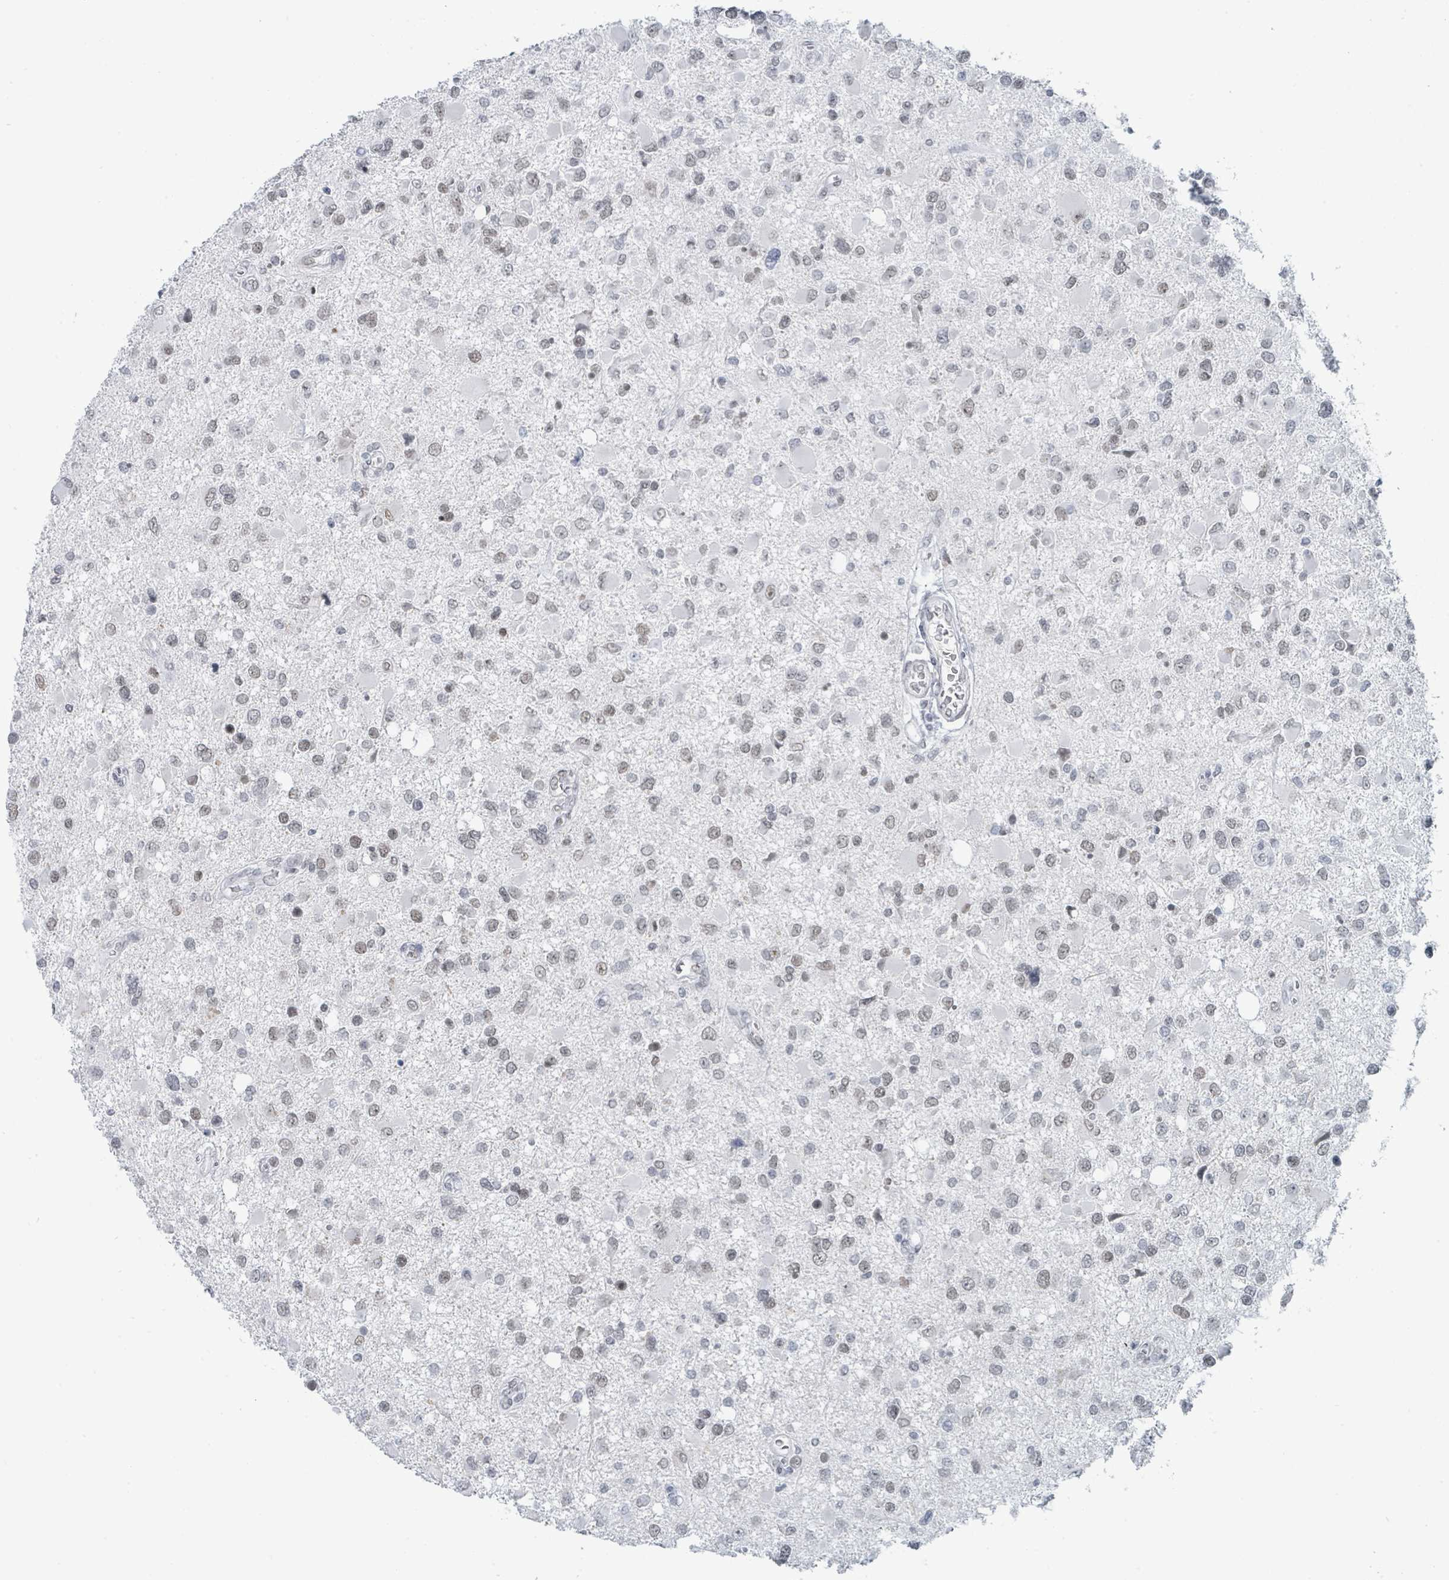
{"staining": {"intensity": "weak", "quantity": ">75%", "location": "nuclear"}, "tissue": "glioma", "cell_type": "Tumor cells", "image_type": "cancer", "snomed": [{"axis": "morphology", "description": "Glioma, malignant, High grade"}, {"axis": "topography", "description": "Brain"}], "caption": "The immunohistochemical stain labels weak nuclear expression in tumor cells of high-grade glioma (malignant) tissue. (DAB IHC, brown staining for protein, blue staining for nuclei).", "gene": "EHMT2", "patient": {"sex": "male", "age": 53}}